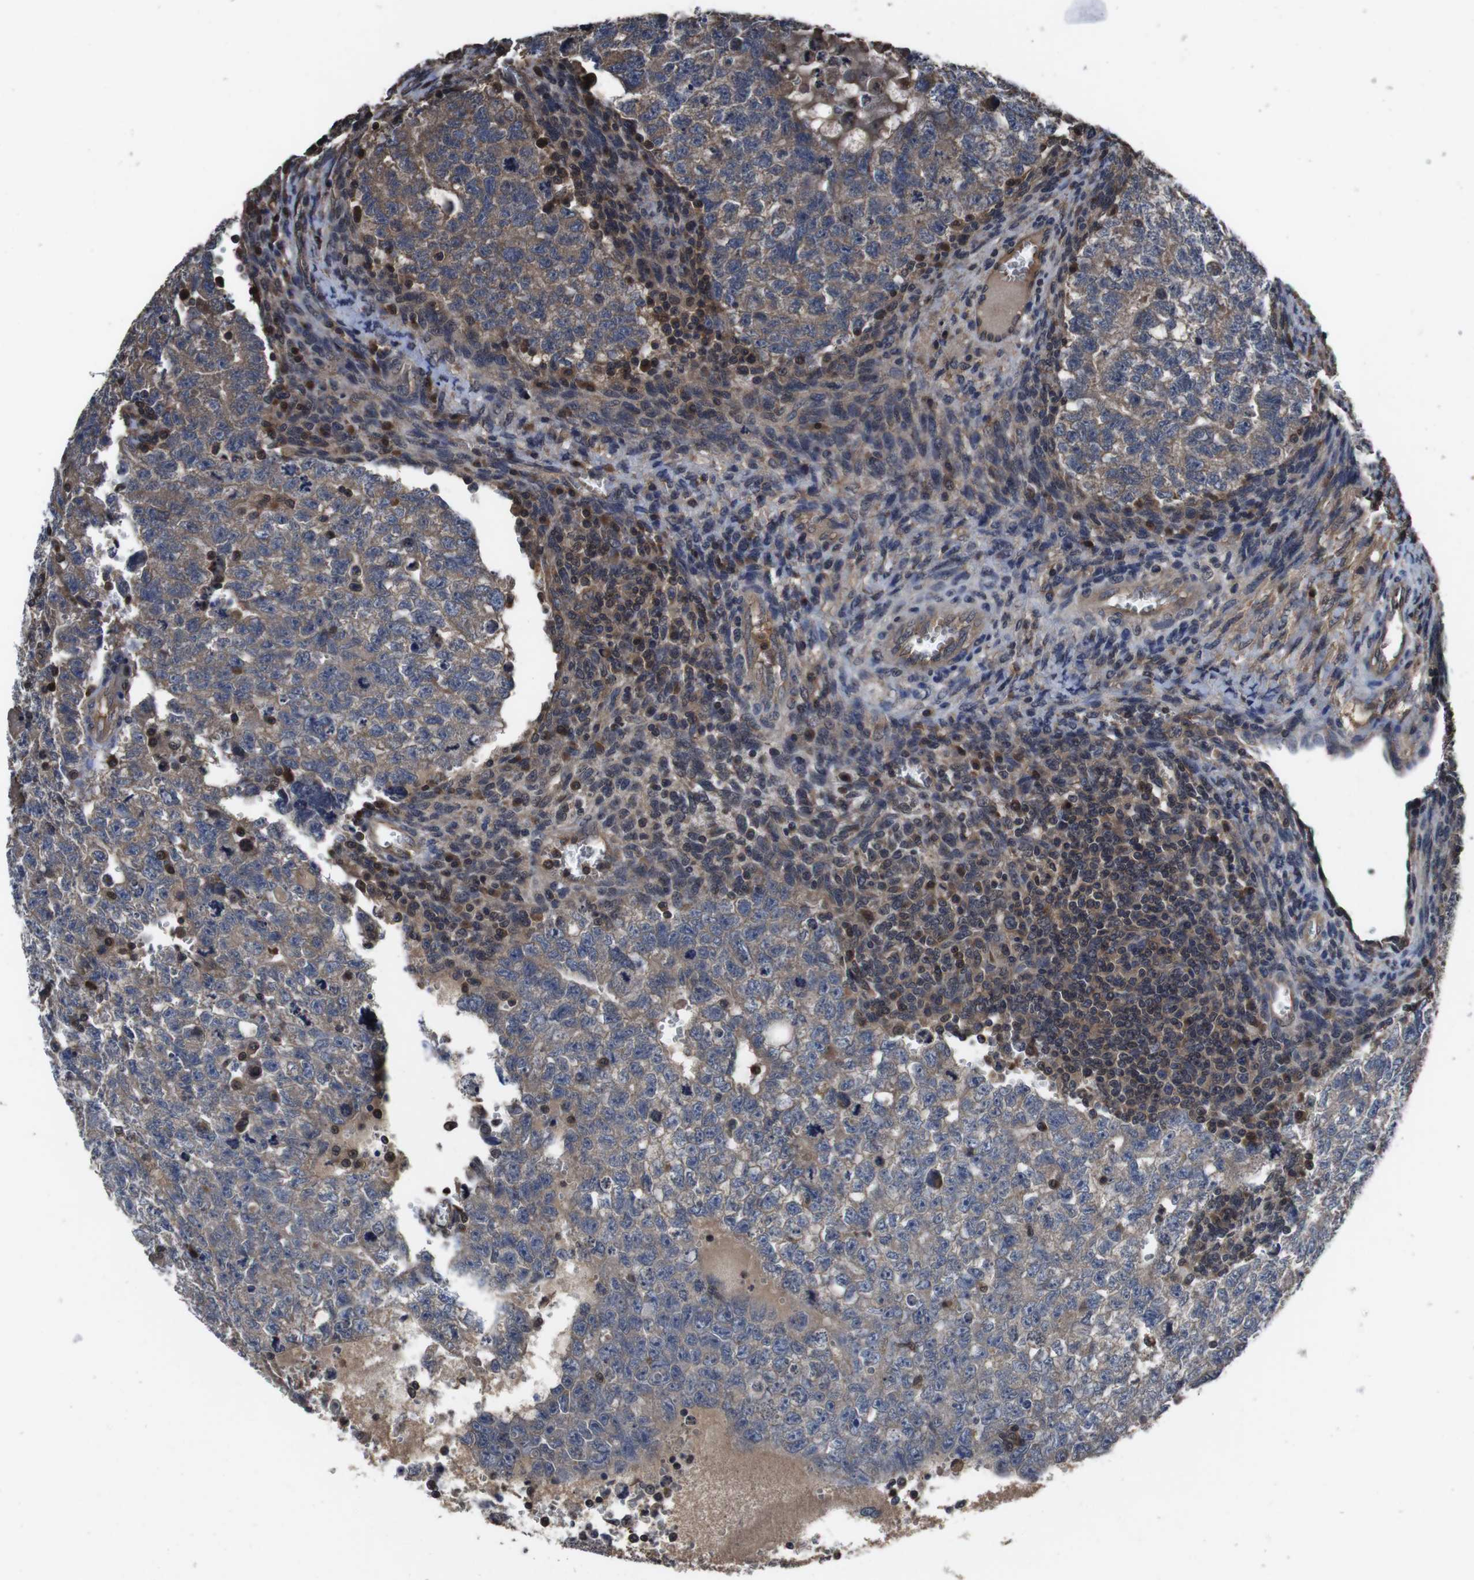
{"staining": {"intensity": "weak", "quantity": ">75%", "location": "cytoplasmic/membranous"}, "tissue": "testis cancer", "cell_type": "Tumor cells", "image_type": "cancer", "snomed": [{"axis": "morphology", "description": "Seminoma, NOS"}, {"axis": "morphology", "description": "Carcinoma, Embryonal, NOS"}, {"axis": "topography", "description": "Testis"}], "caption": "A micrograph showing weak cytoplasmic/membranous positivity in approximately >75% of tumor cells in testis cancer, as visualized by brown immunohistochemical staining.", "gene": "CXCL11", "patient": {"sex": "male", "age": 38}}